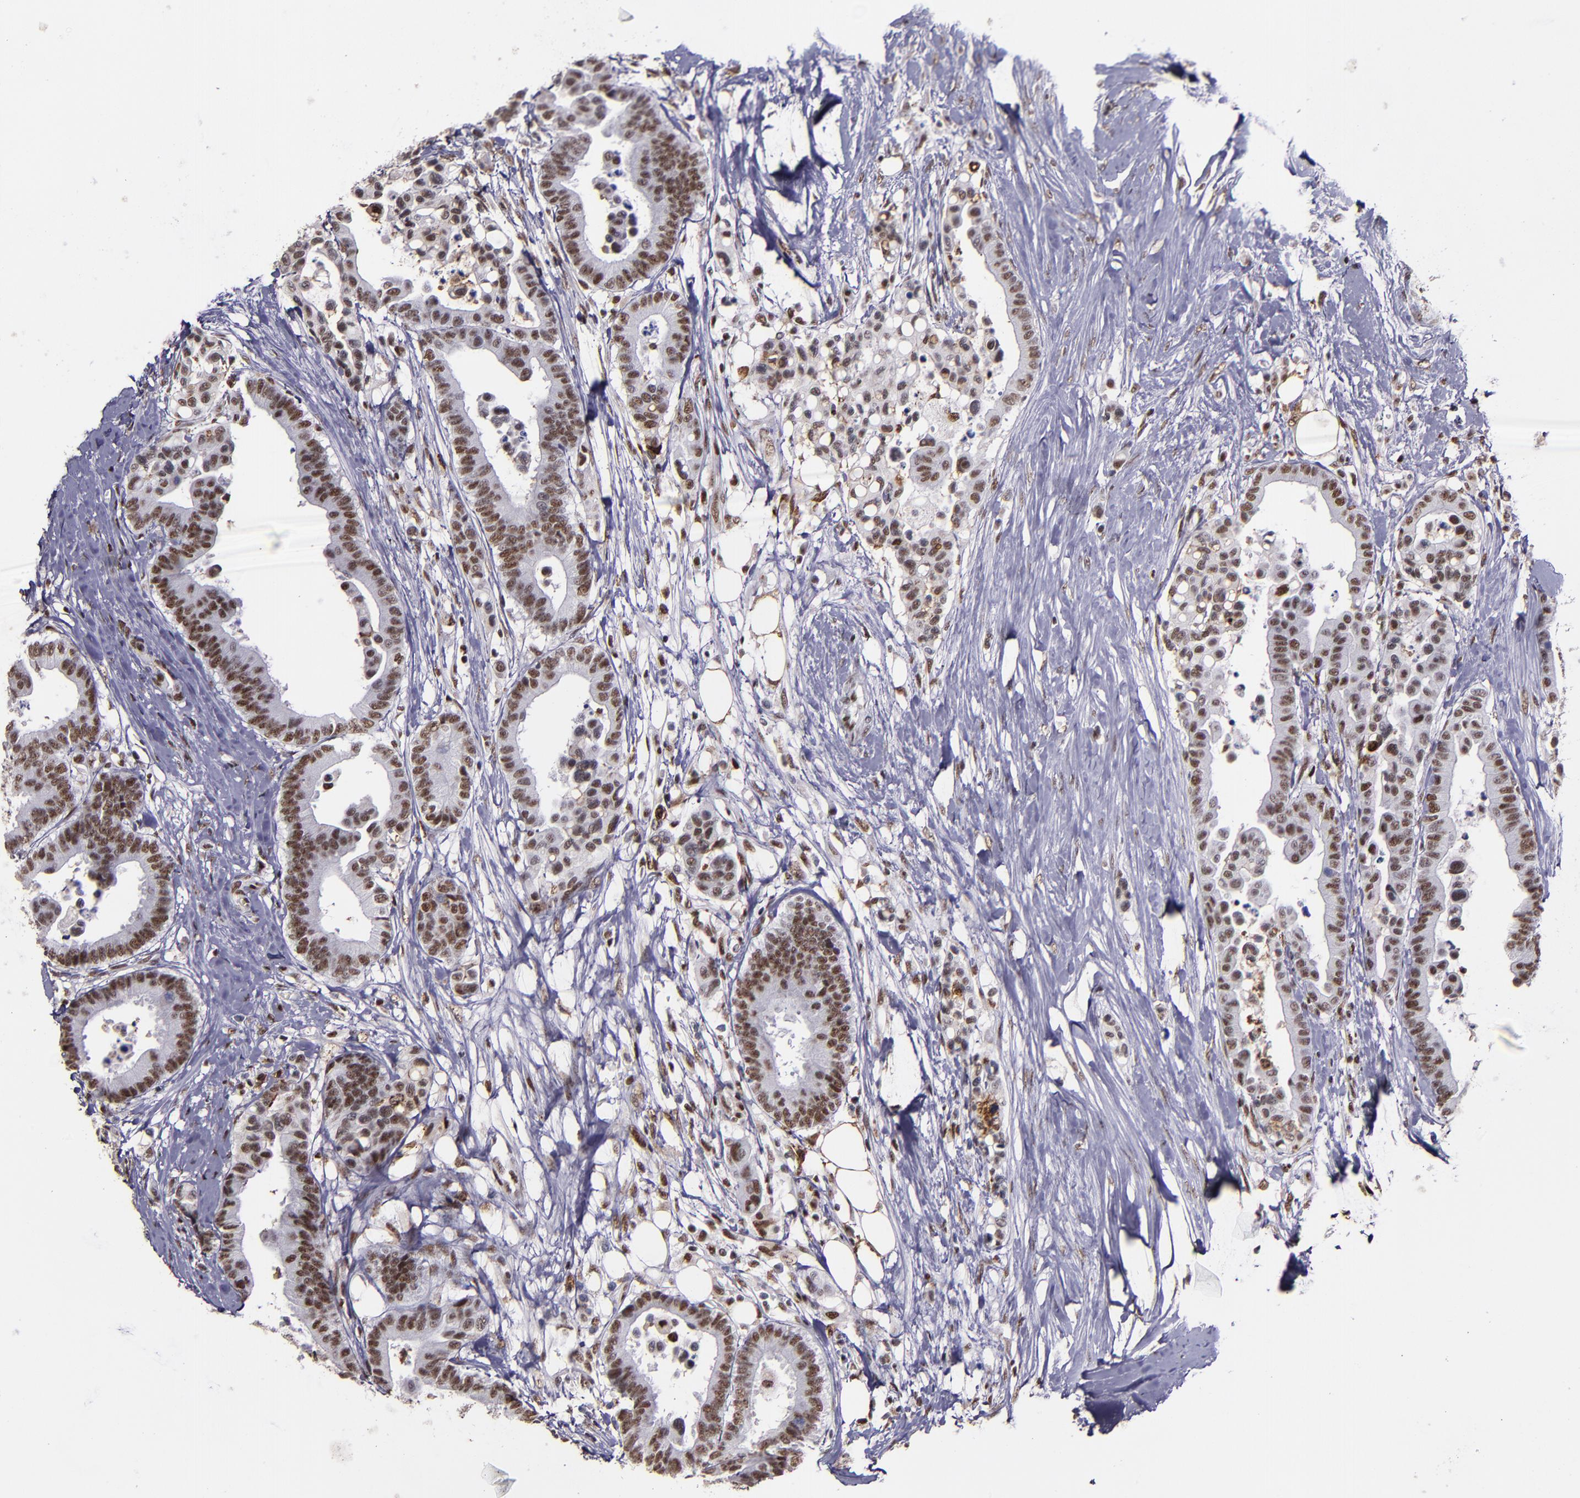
{"staining": {"intensity": "moderate", "quantity": ">75%", "location": "nuclear"}, "tissue": "colorectal cancer", "cell_type": "Tumor cells", "image_type": "cancer", "snomed": [{"axis": "morphology", "description": "Adenocarcinoma, NOS"}, {"axis": "topography", "description": "Colon"}], "caption": "Colorectal adenocarcinoma was stained to show a protein in brown. There is medium levels of moderate nuclear staining in approximately >75% of tumor cells. (IHC, brightfield microscopy, high magnification).", "gene": "PPP4R3A", "patient": {"sex": "male", "age": 82}}